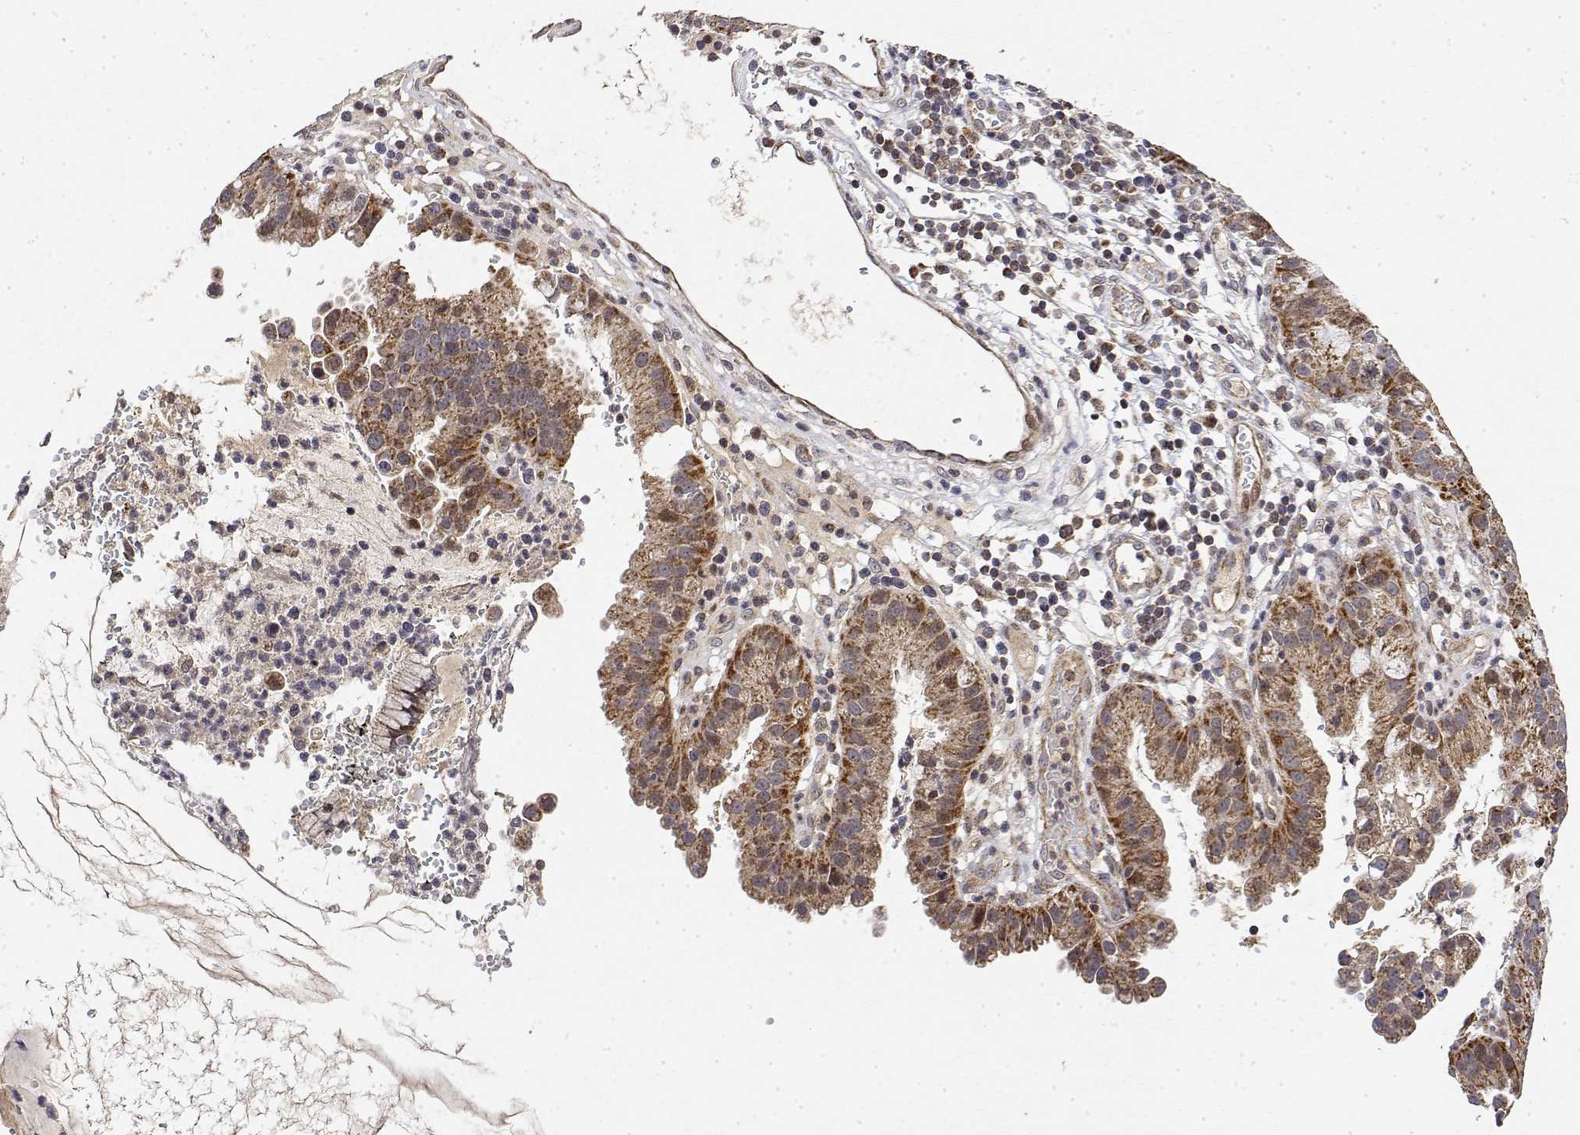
{"staining": {"intensity": "moderate", "quantity": ">75%", "location": "cytoplasmic/membranous"}, "tissue": "cervical cancer", "cell_type": "Tumor cells", "image_type": "cancer", "snomed": [{"axis": "morphology", "description": "Adenocarcinoma, NOS"}, {"axis": "topography", "description": "Cervix"}], "caption": "A brown stain shows moderate cytoplasmic/membranous expression of a protein in cervical cancer tumor cells.", "gene": "GADD45GIP1", "patient": {"sex": "female", "age": 34}}